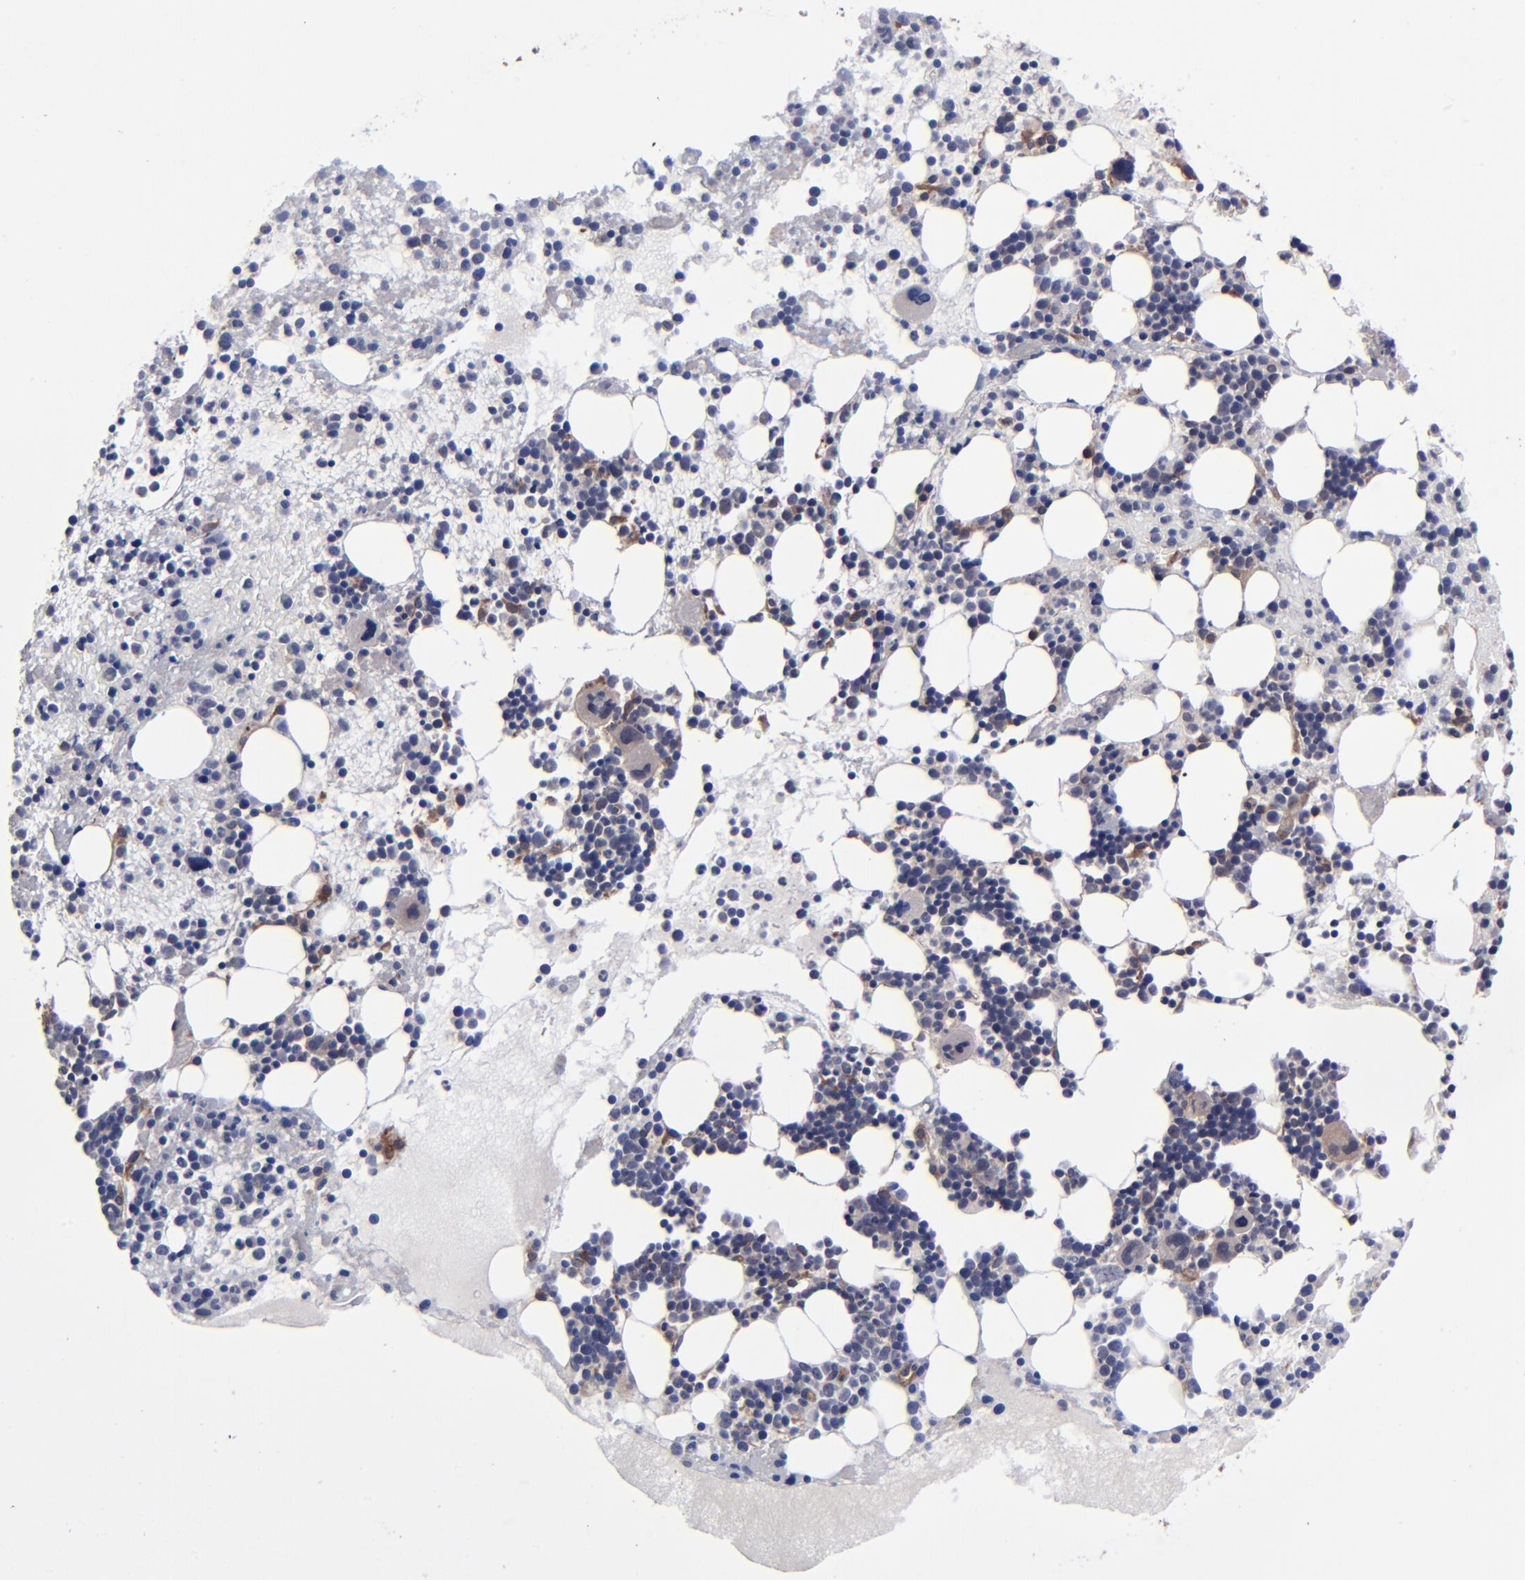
{"staining": {"intensity": "weak", "quantity": "25%-75%", "location": "cytoplasmic/membranous"}, "tissue": "bone marrow", "cell_type": "Hematopoietic cells", "image_type": "normal", "snomed": [{"axis": "morphology", "description": "Normal tissue, NOS"}, {"axis": "topography", "description": "Bone marrow"}], "caption": "This histopathology image displays unremarkable bone marrow stained with IHC to label a protein in brown. The cytoplasmic/membranous of hematopoietic cells show weak positivity for the protein. Nuclei are counter-stained blue.", "gene": "ZNF780A", "patient": {"sex": "male", "age": 15}}